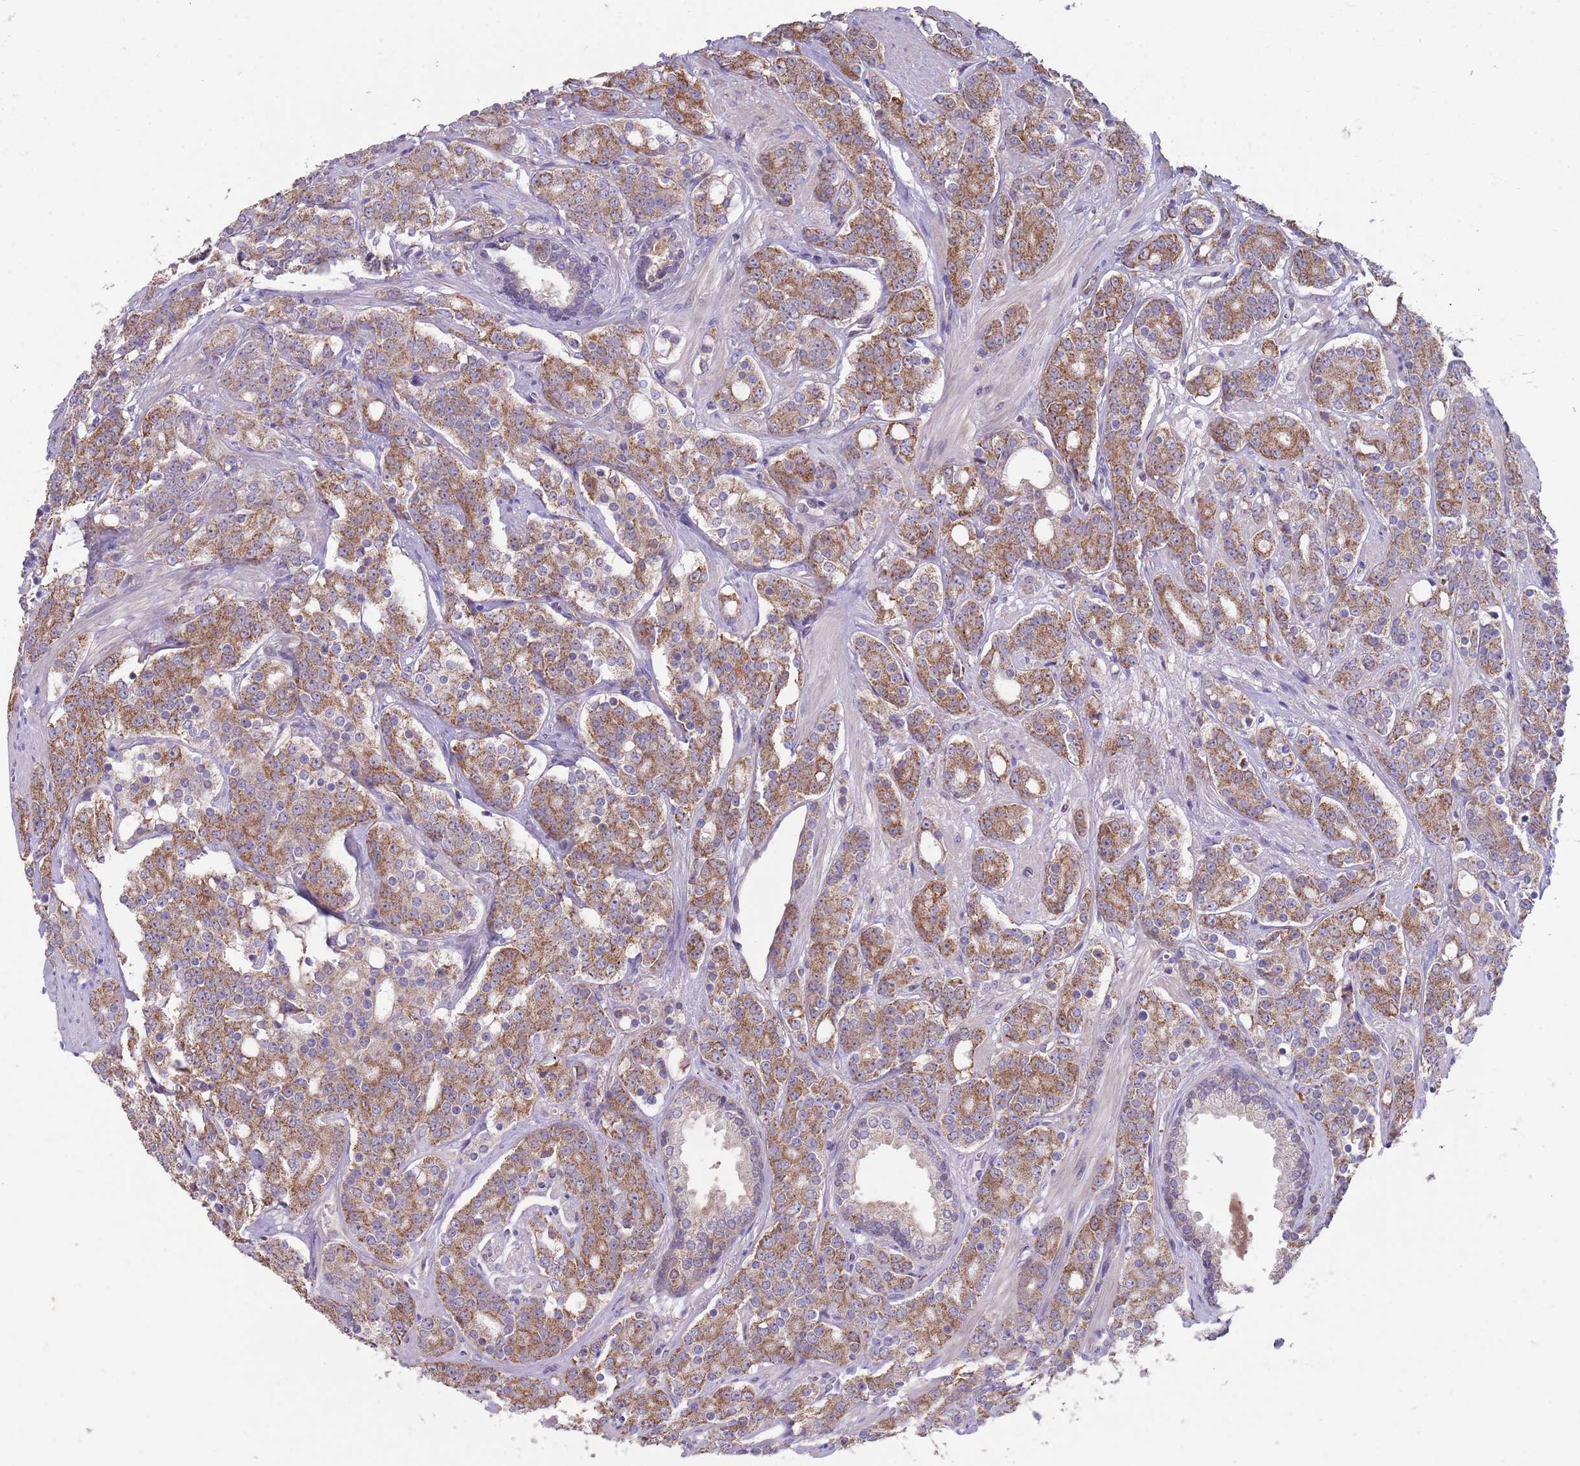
{"staining": {"intensity": "moderate", "quantity": ">75%", "location": "cytoplasmic/membranous"}, "tissue": "prostate cancer", "cell_type": "Tumor cells", "image_type": "cancer", "snomed": [{"axis": "morphology", "description": "Adenocarcinoma, High grade"}, {"axis": "topography", "description": "Prostate"}], "caption": "IHC (DAB (3,3'-diaminobenzidine)) staining of human prostate cancer shows moderate cytoplasmic/membranous protein staining in approximately >75% of tumor cells.", "gene": "DDT", "patient": {"sex": "male", "age": 62}}